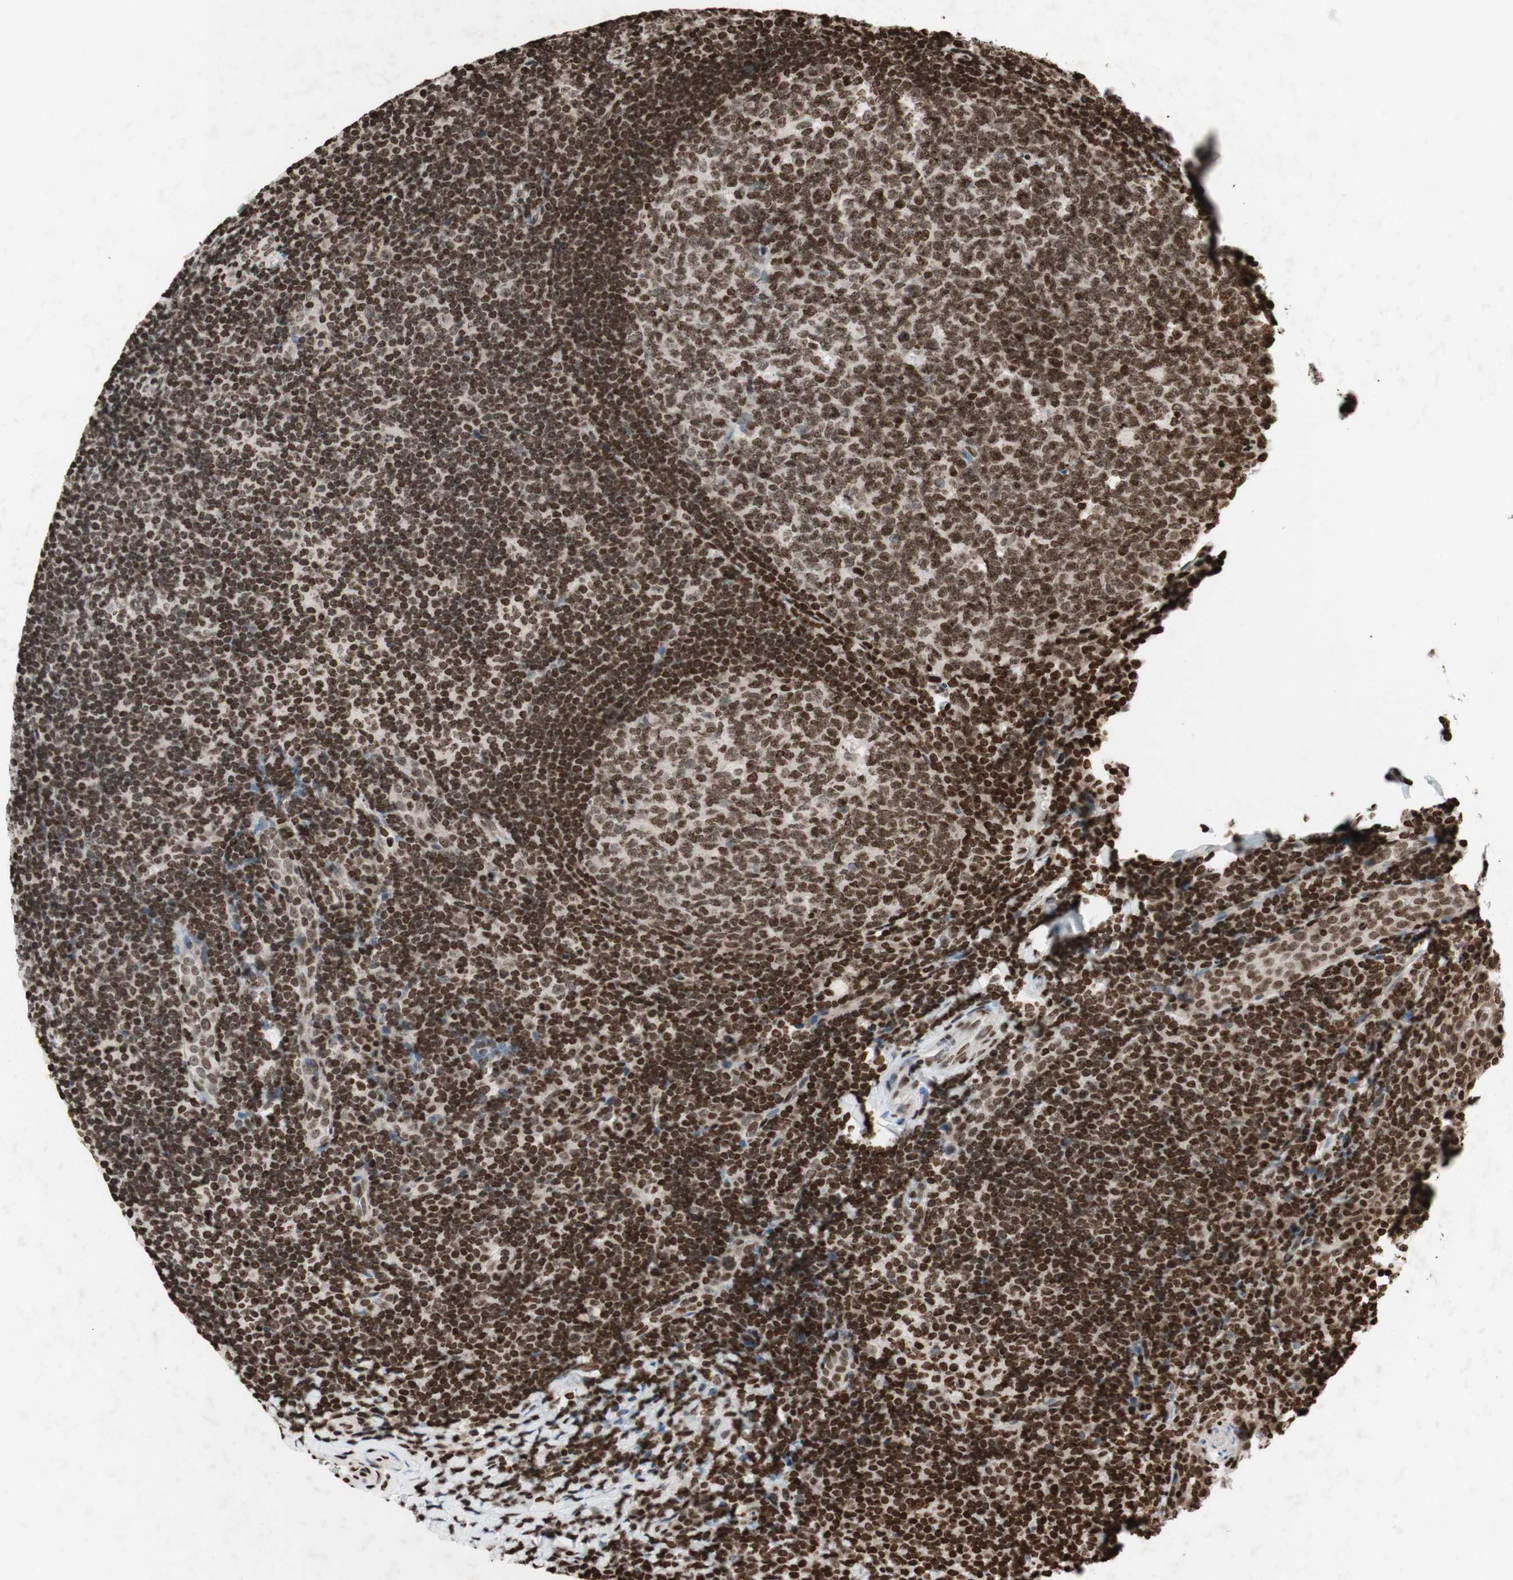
{"staining": {"intensity": "moderate", "quantity": ">75%", "location": "nuclear"}, "tissue": "tonsil", "cell_type": "Germinal center cells", "image_type": "normal", "snomed": [{"axis": "morphology", "description": "Normal tissue, NOS"}, {"axis": "topography", "description": "Tonsil"}], "caption": "This photomicrograph exhibits immunohistochemistry staining of benign human tonsil, with medium moderate nuclear staining in about >75% of germinal center cells.", "gene": "NCOA3", "patient": {"sex": "male", "age": 37}}